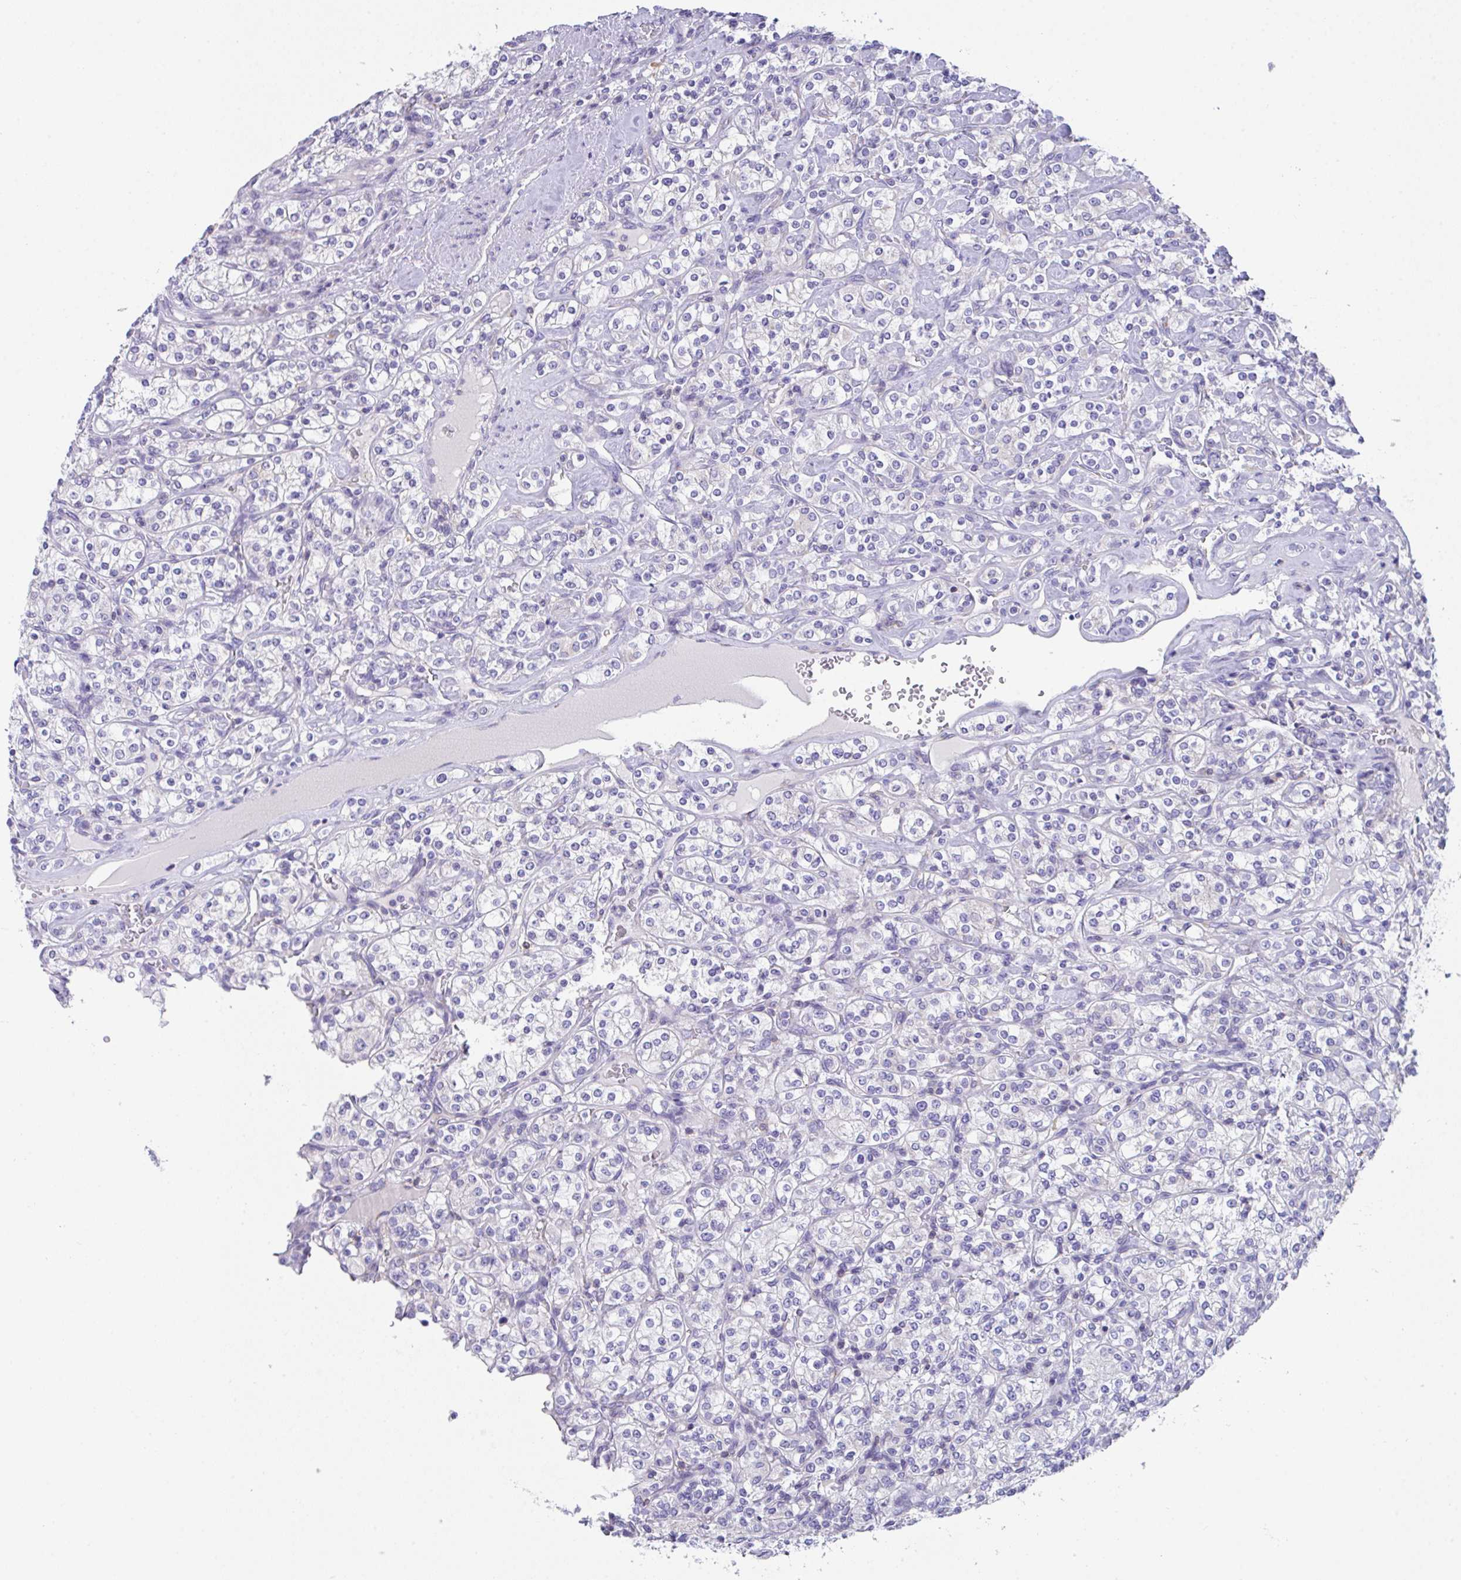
{"staining": {"intensity": "negative", "quantity": "none", "location": "none"}, "tissue": "renal cancer", "cell_type": "Tumor cells", "image_type": "cancer", "snomed": [{"axis": "morphology", "description": "Adenocarcinoma, NOS"}, {"axis": "topography", "description": "Kidney"}], "caption": "DAB (3,3'-diaminobenzidine) immunohistochemical staining of human renal cancer (adenocarcinoma) demonstrates no significant expression in tumor cells.", "gene": "MIA3", "patient": {"sex": "male", "age": 77}}